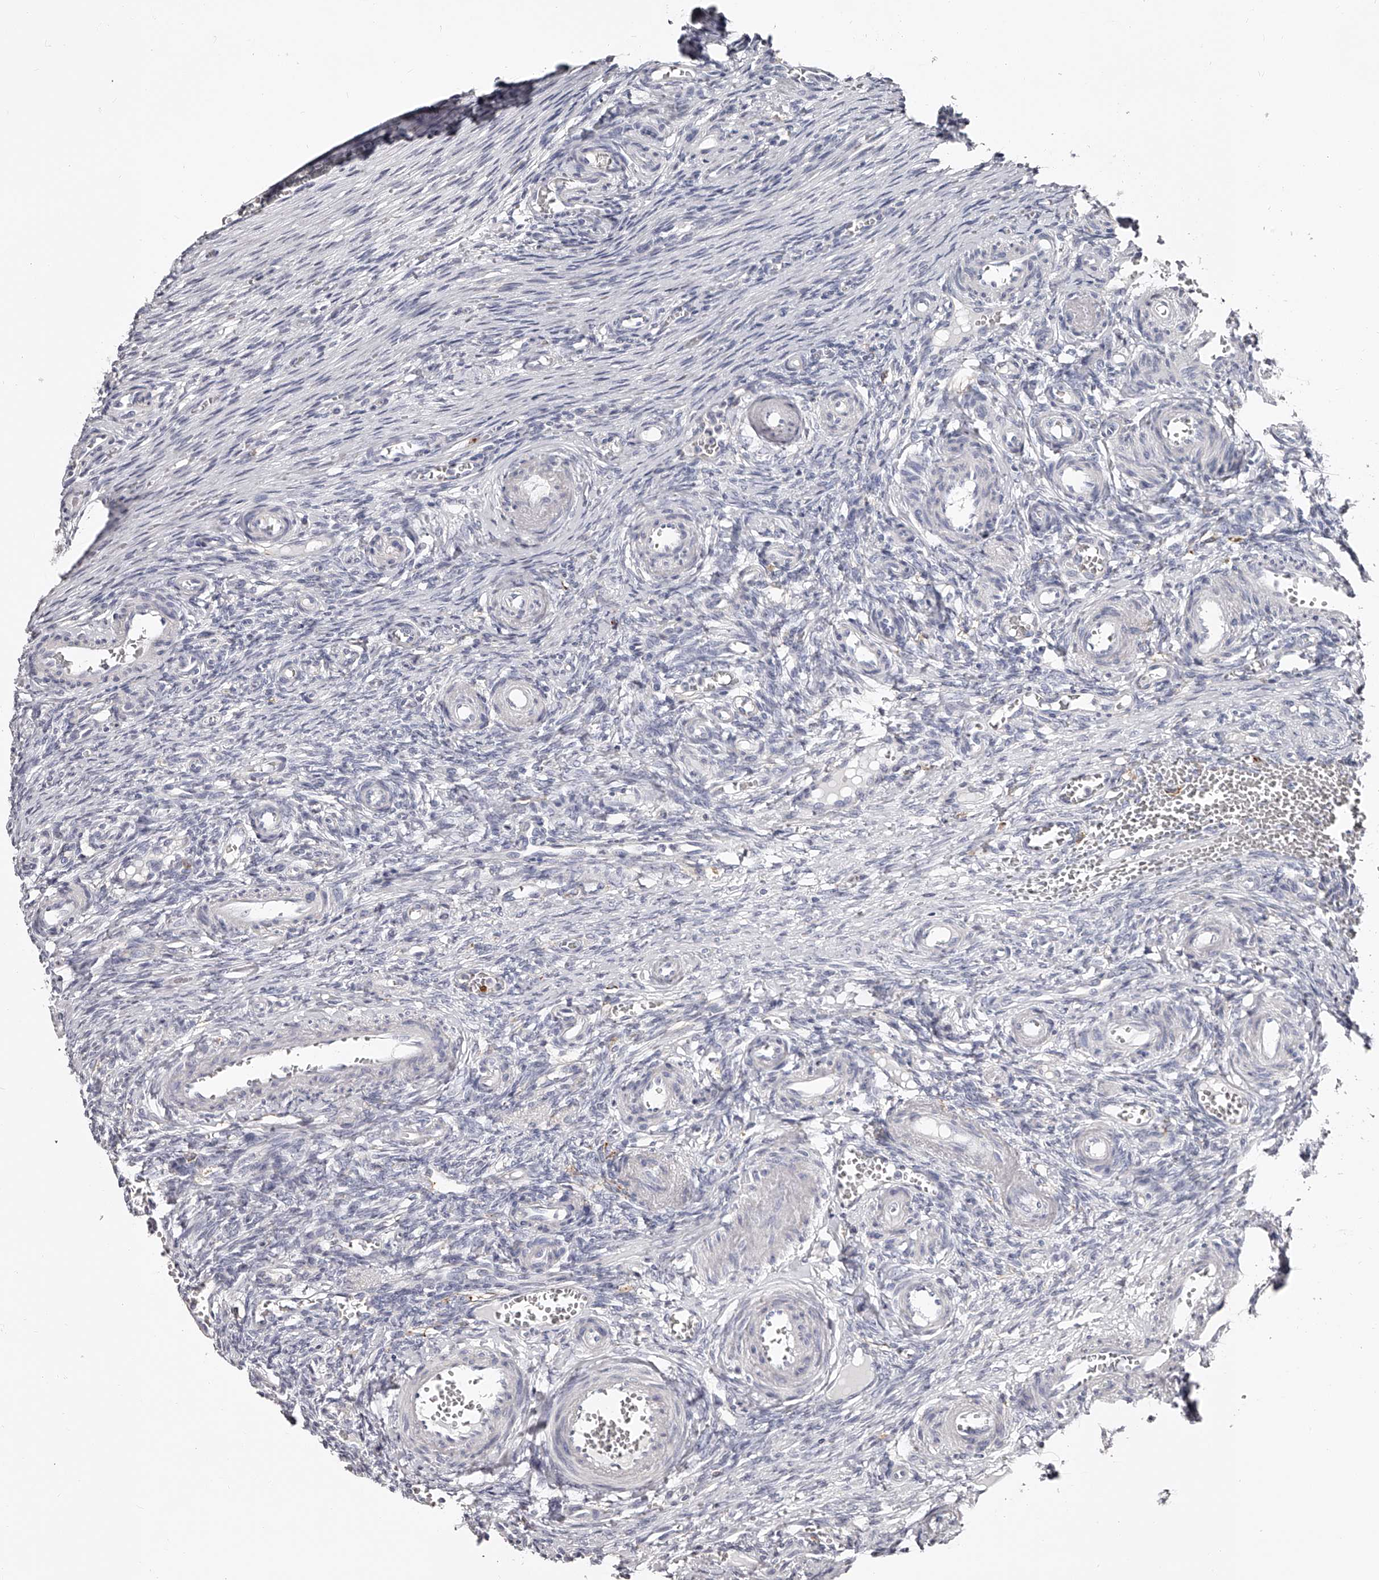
{"staining": {"intensity": "negative", "quantity": "none", "location": "none"}, "tissue": "ovary", "cell_type": "Ovarian stroma cells", "image_type": "normal", "snomed": [{"axis": "morphology", "description": "Adenocarcinoma, NOS"}, {"axis": "topography", "description": "Endometrium"}], "caption": "This is an IHC photomicrograph of unremarkable ovary. There is no expression in ovarian stroma cells.", "gene": "PACSIN1", "patient": {"sex": "female", "age": 32}}